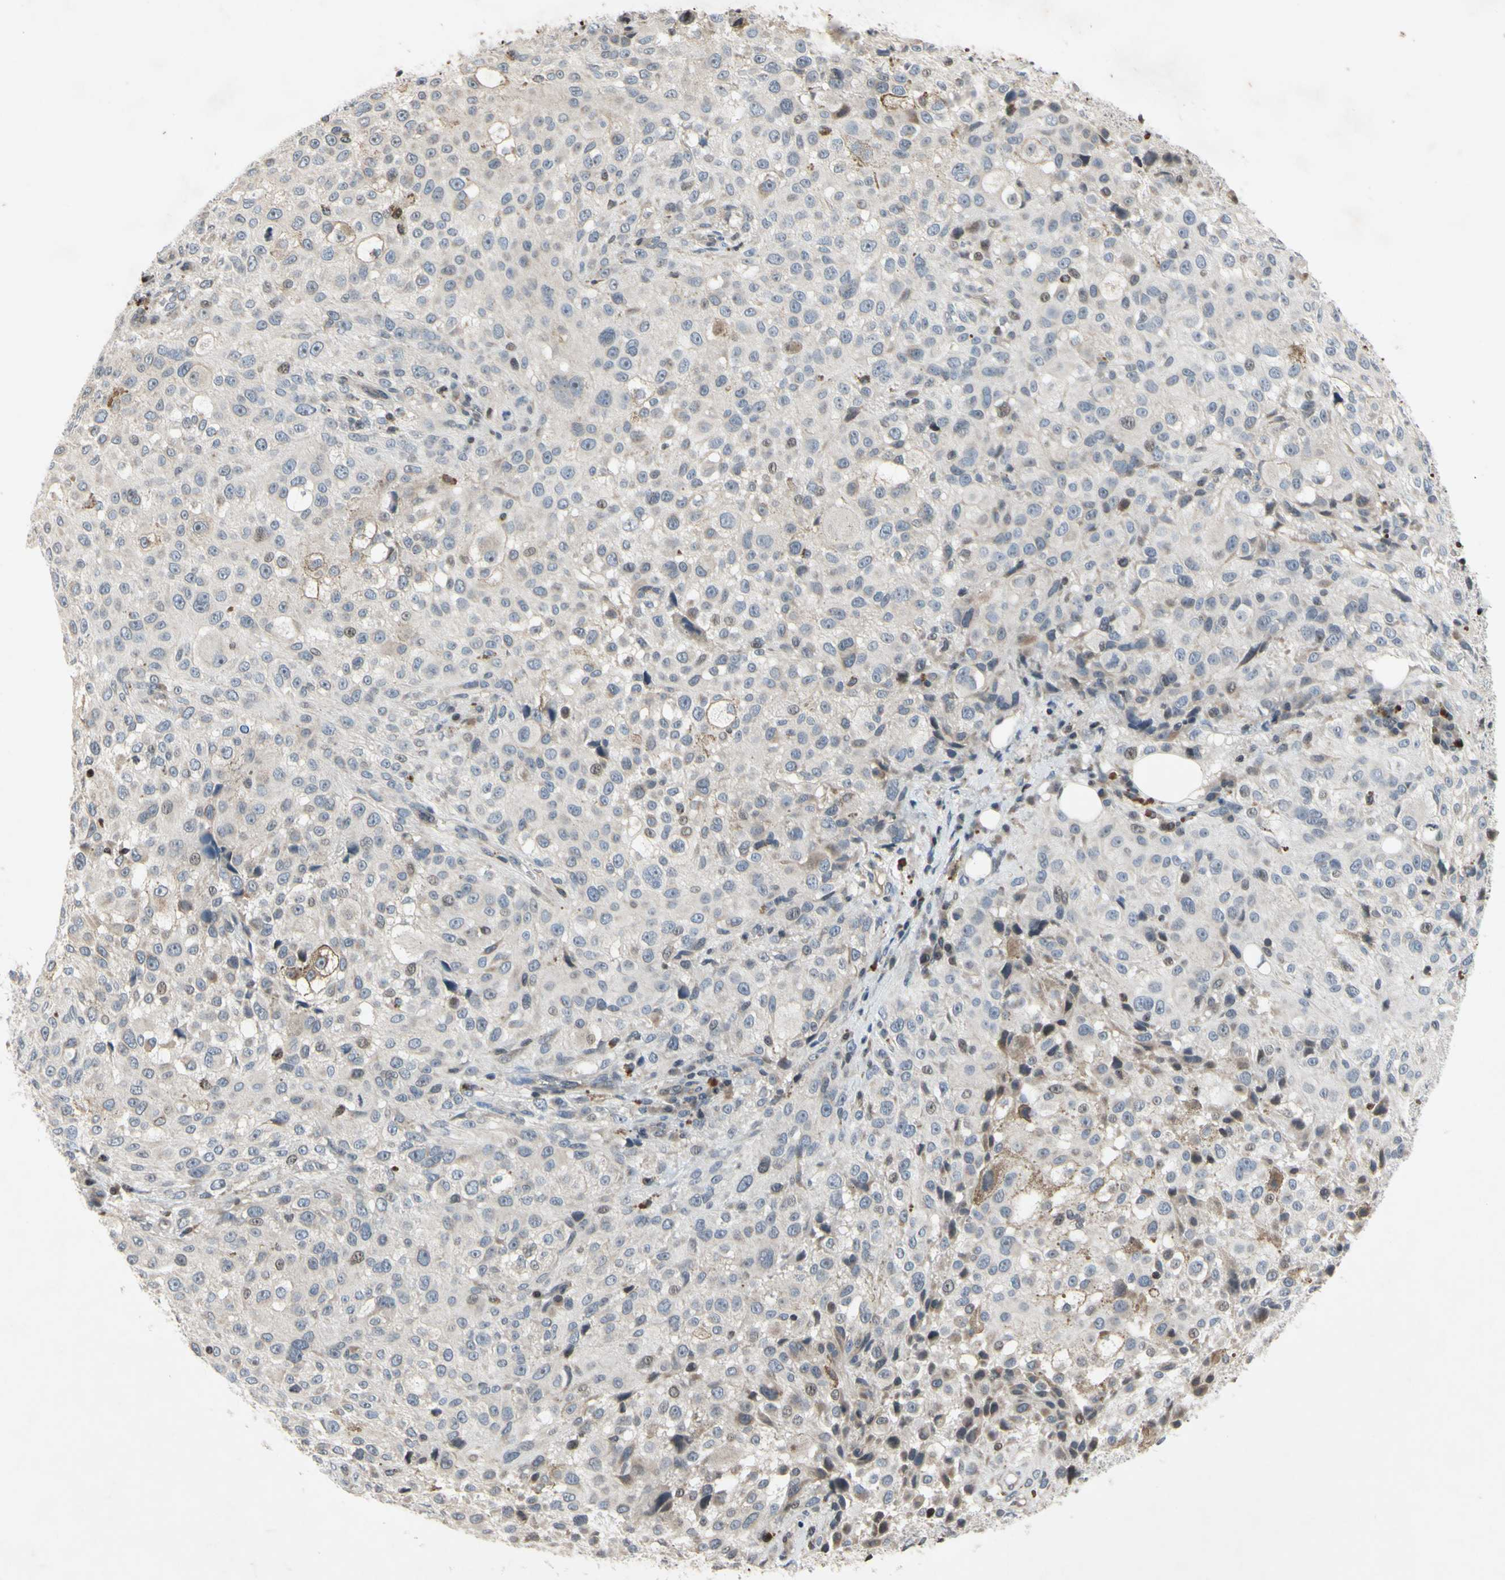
{"staining": {"intensity": "moderate", "quantity": "<25%", "location": "nuclear"}, "tissue": "melanoma", "cell_type": "Tumor cells", "image_type": "cancer", "snomed": [{"axis": "morphology", "description": "Necrosis, NOS"}, {"axis": "morphology", "description": "Malignant melanoma, NOS"}, {"axis": "topography", "description": "Skin"}], "caption": "Brown immunohistochemical staining in melanoma shows moderate nuclear expression in about <25% of tumor cells.", "gene": "ARG1", "patient": {"sex": "female", "age": 87}}